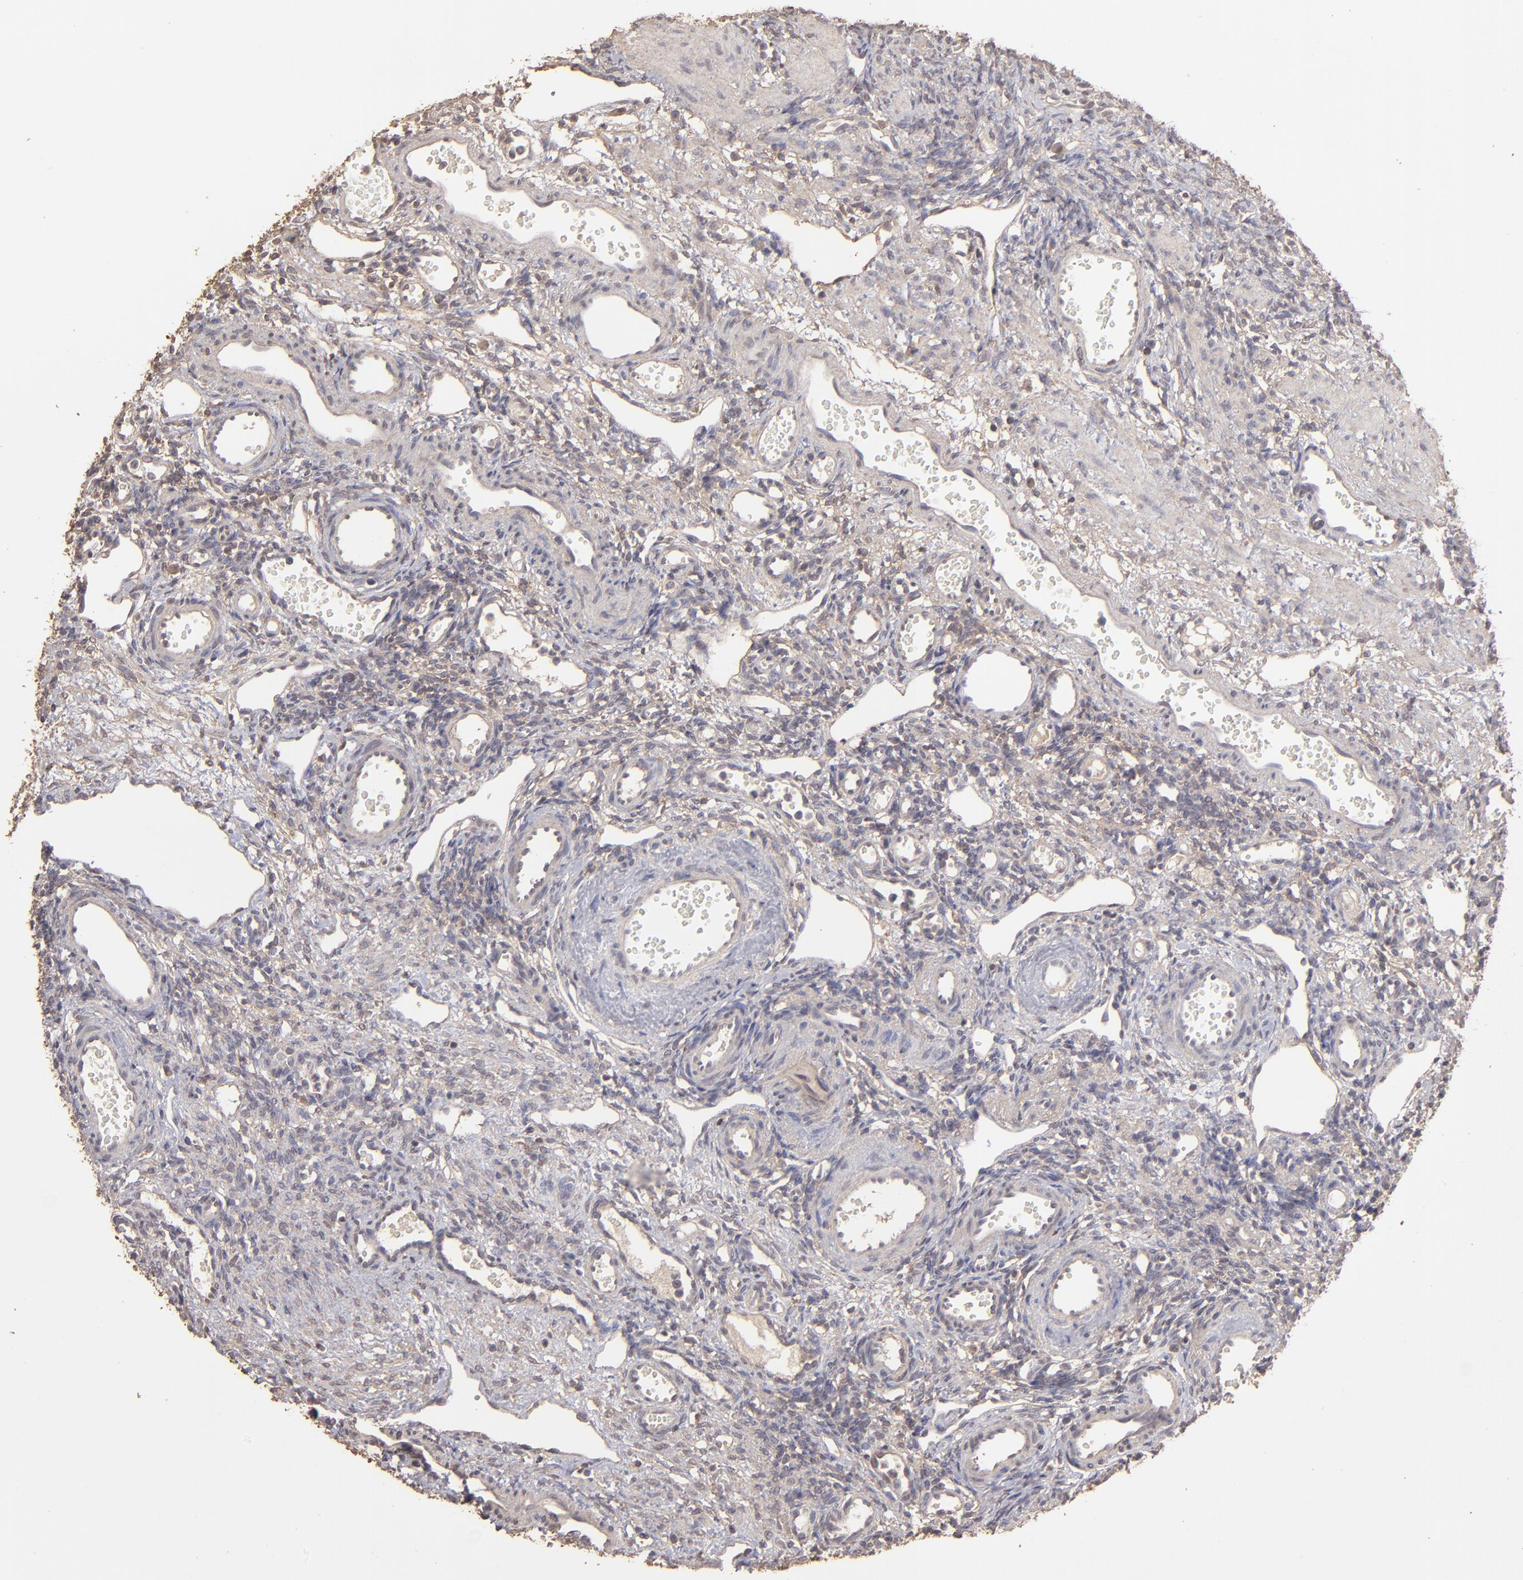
{"staining": {"intensity": "weak", "quantity": "25%-75%", "location": "cytoplasmic/membranous"}, "tissue": "ovary", "cell_type": "Ovarian stroma cells", "image_type": "normal", "snomed": [{"axis": "morphology", "description": "Normal tissue, NOS"}, {"axis": "topography", "description": "Ovary"}], "caption": "Immunohistochemistry (IHC) image of benign ovary: ovary stained using IHC demonstrates low levels of weak protein expression localized specifically in the cytoplasmic/membranous of ovarian stroma cells, appearing as a cytoplasmic/membranous brown color.", "gene": "FAT1", "patient": {"sex": "female", "age": 33}}